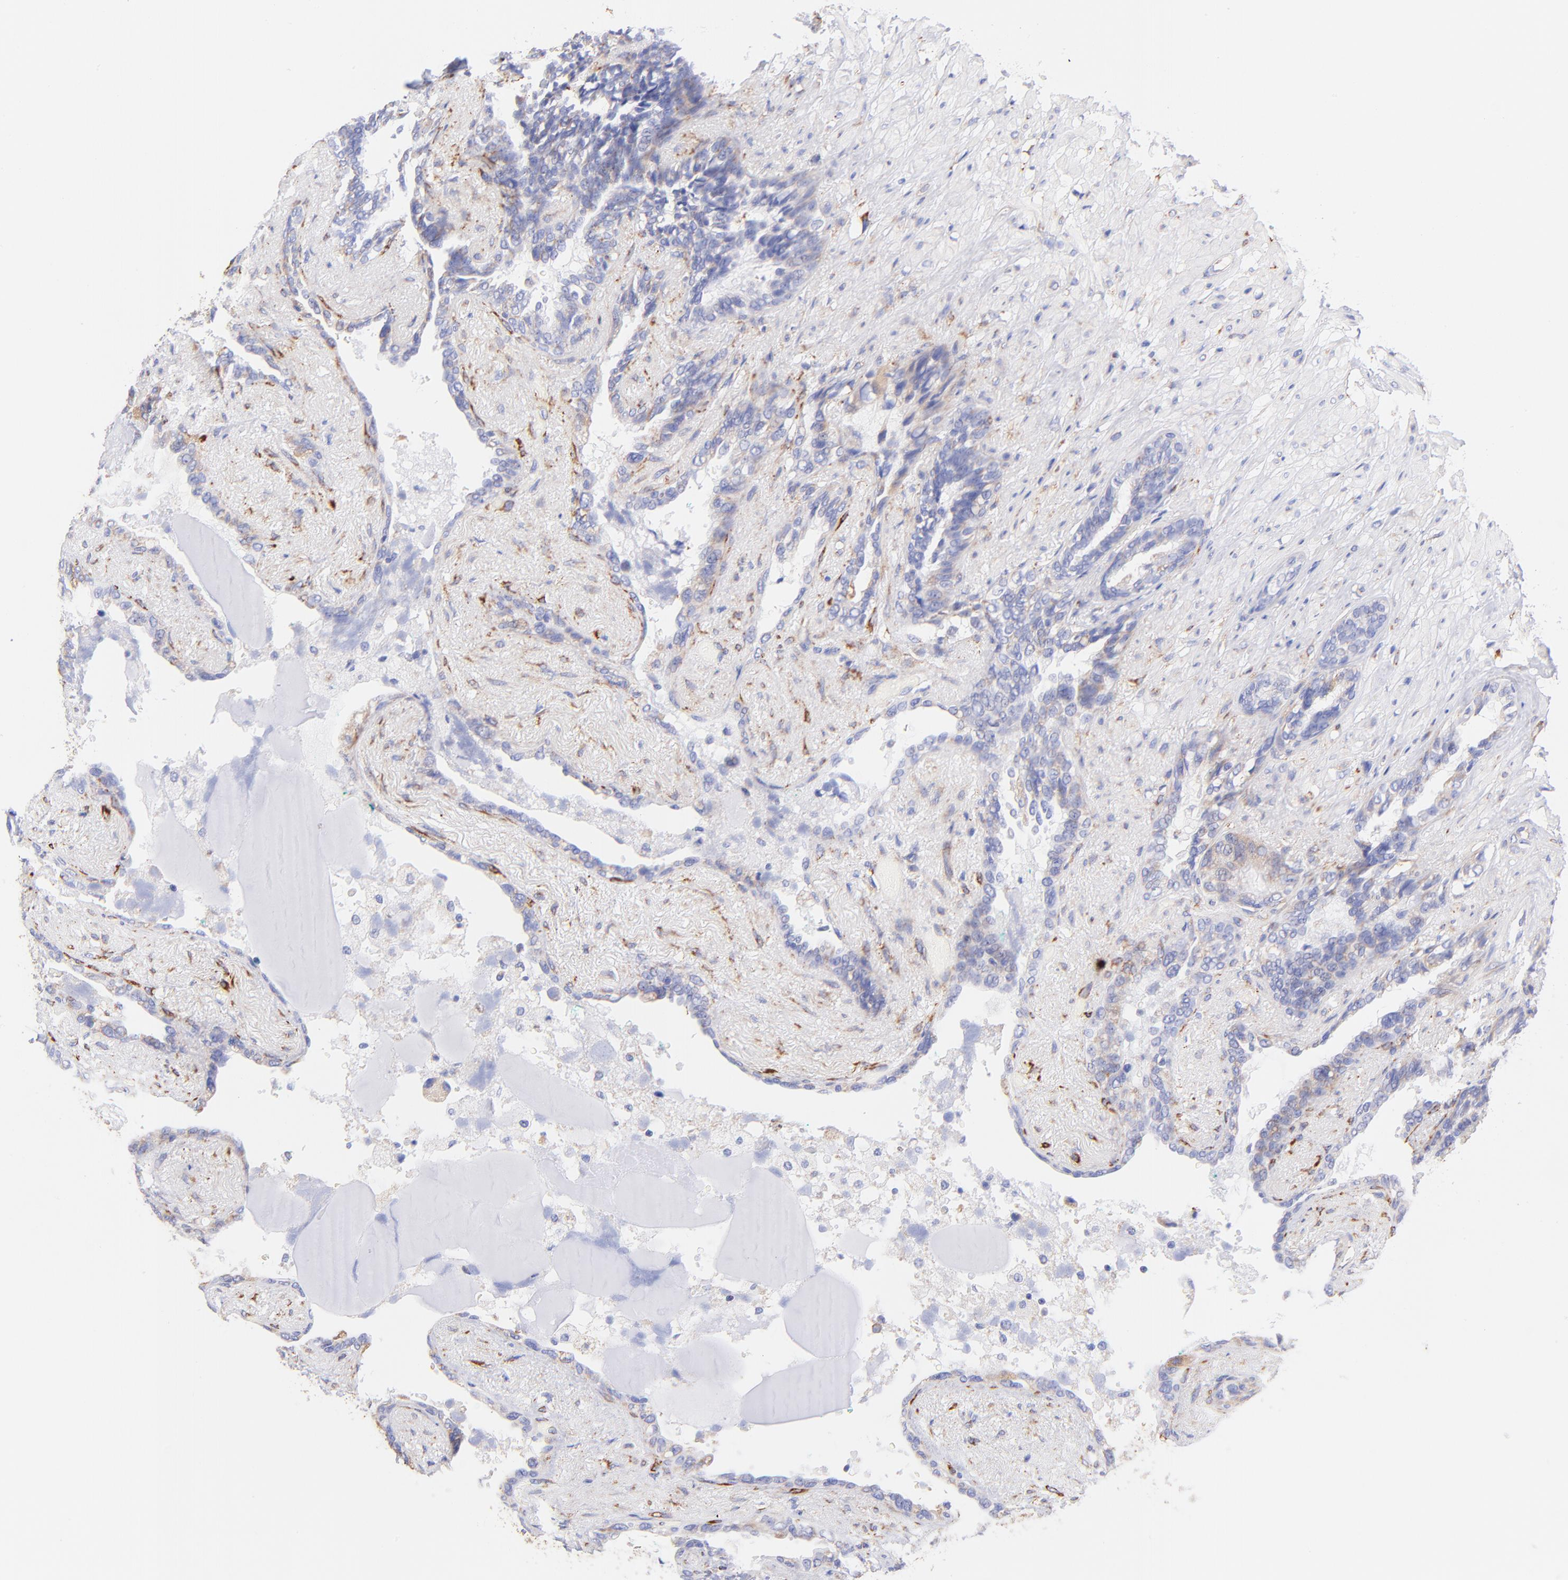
{"staining": {"intensity": "negative", "quantity": "none", "location": "none"}, "tissue": "seminal vesicle", "cell_type": "Glandular cells", "image_type": "normal", "snomed": [{"axis": "morphology", "description": "Normal tissue, NOS"}, {"axis": "topography", "description": "Seminal veicle"}], "caption": "DAB (3,3'-diaminobenzidine) immunohistochemical staining of normal human seminal vesicle exhibits no significant expression in glandular cells. The staining is performed using DAB brown chromogen with nuclei counter-stained in using hematoxylin.", "gene": "SPARC", "patient": {"sex": "male", "age": 61}}